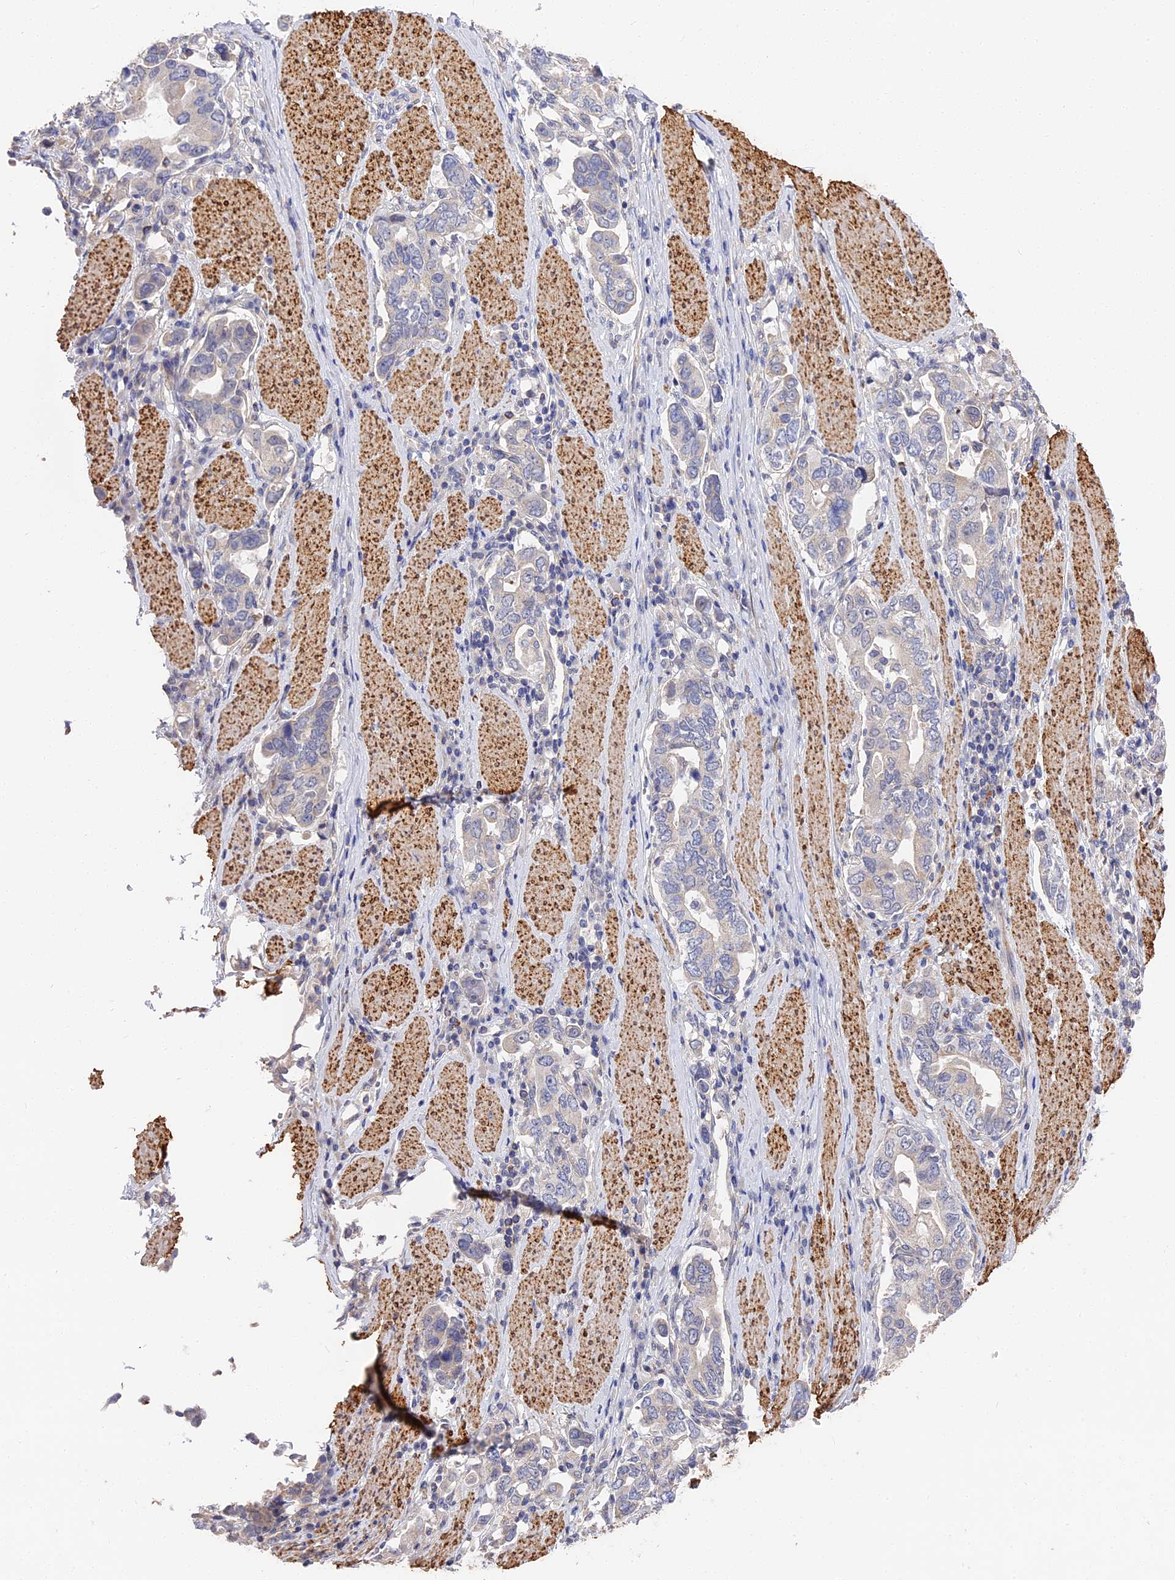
{"staining": {"intensity": "negative", "quantity": "none", "location": "none"}, "tissue": "stomach cancer", "cell_type": "Tumor cells", "image_type": "cancer", "snomed": [{"axis": "morphology", "description": "Adenocarcinoma, NOS"}, {"axis": "topography", "description": "Stomach, upper"}, {"axis": "topography", "description": "Stomach"}], "caption": "The immunohistochemistry micrograph has no significant positivity in tumor cells of adenocarcinoma (stomach) tissue.", "gene": "CCDC113", "patient": {"sex": "male", "age": 62}}